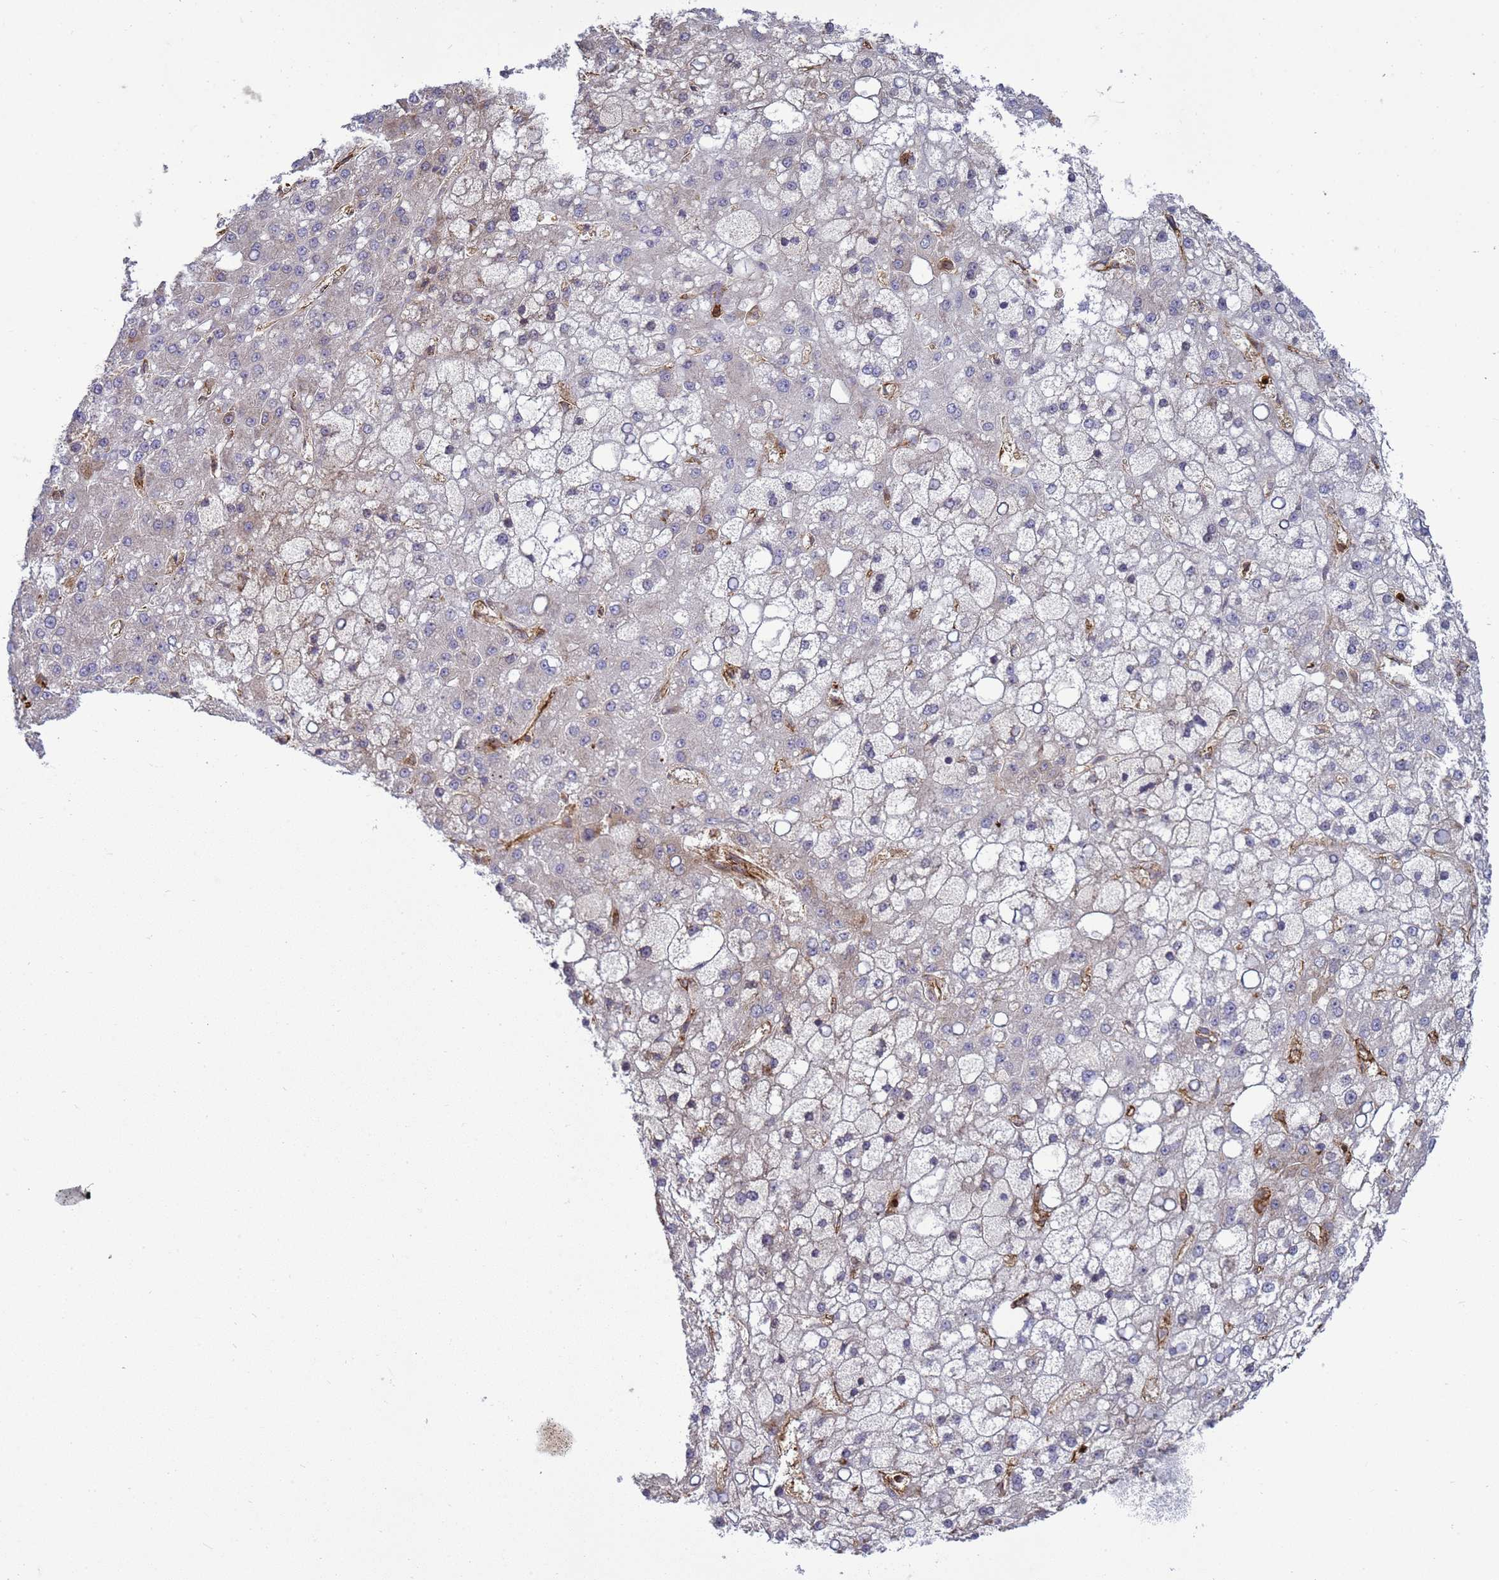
{"staining": {"intensity": "negative", "quantity": "none", "location": "none"}, "tissue": "liver cancer", "cell_type": "Tumor cells", "image_type": "cancer", "snomed": [{"axis": "morphology", "description": "Carcinoma, Hepatocellular, NOS"}, {"axis": "topography", "description": "Liver"}], "caption": "Immunohistochemical staining of human liver cancer shows no significant positivity in tumor cells.", "gene": "ZBTB8OS", "patient": {"sex": "male", "age": 67}}